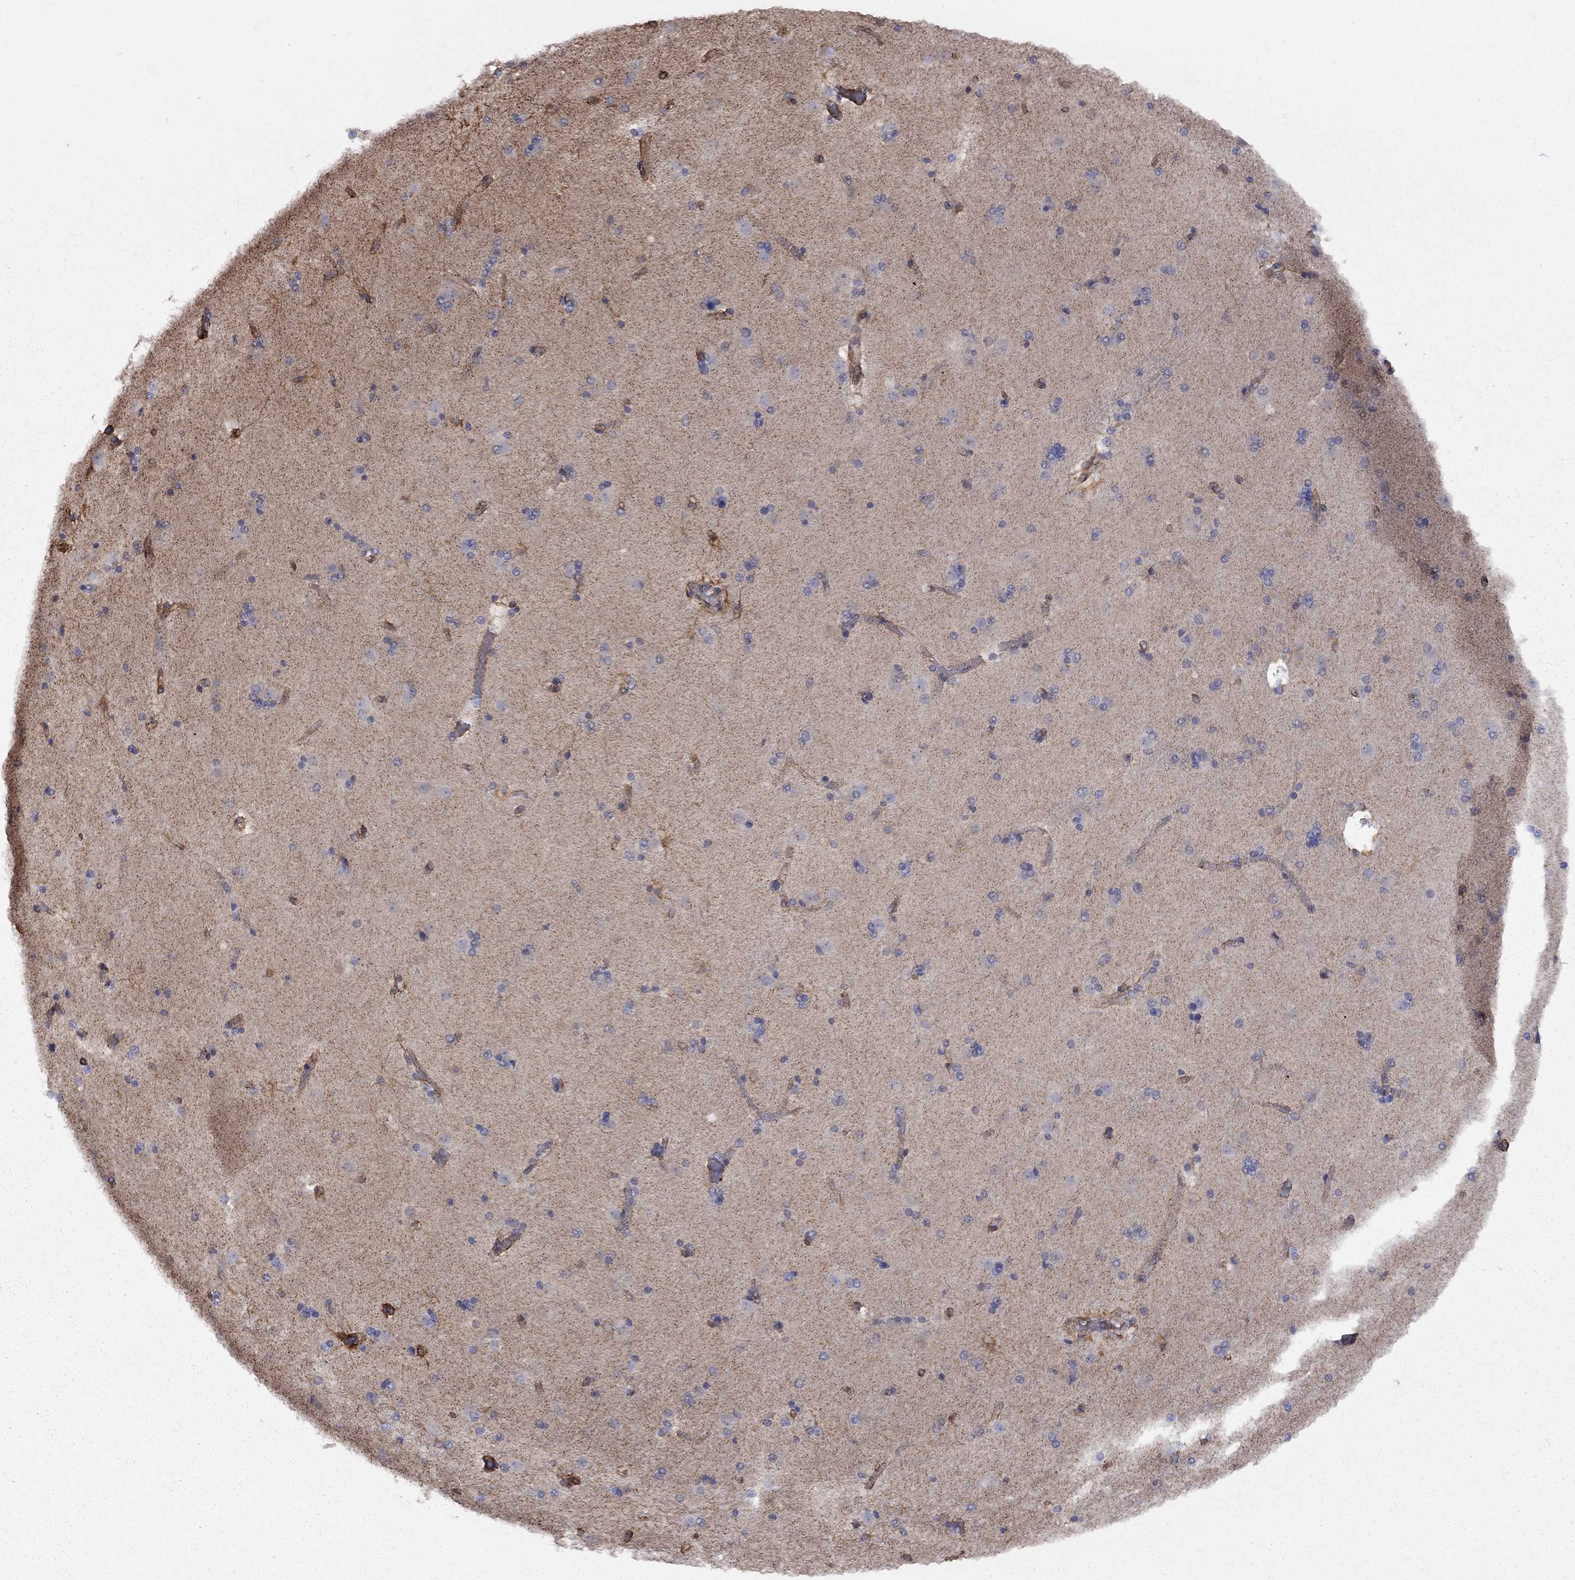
{"staining": {"intensity": "strong", "quantity": "<25%", "location": "cytoplasmic/membranous"}, "tissue": "caudate", "cell_type": "Glial cells", "image_type": "normal", "snomed": [{"axis": "morphology", "description": "Normal tissue, NOS"}, {"axis": "topography", "description": "Lateral ventricle wall"}], "caption": "IHC (DAB) staining of unremarkable caudate reveals strong cytoplasmic/membranous protein positivity in about <25% of glial cells.", "gene": "BICDL2", "patient": {"sex": "female", "age": 71}}